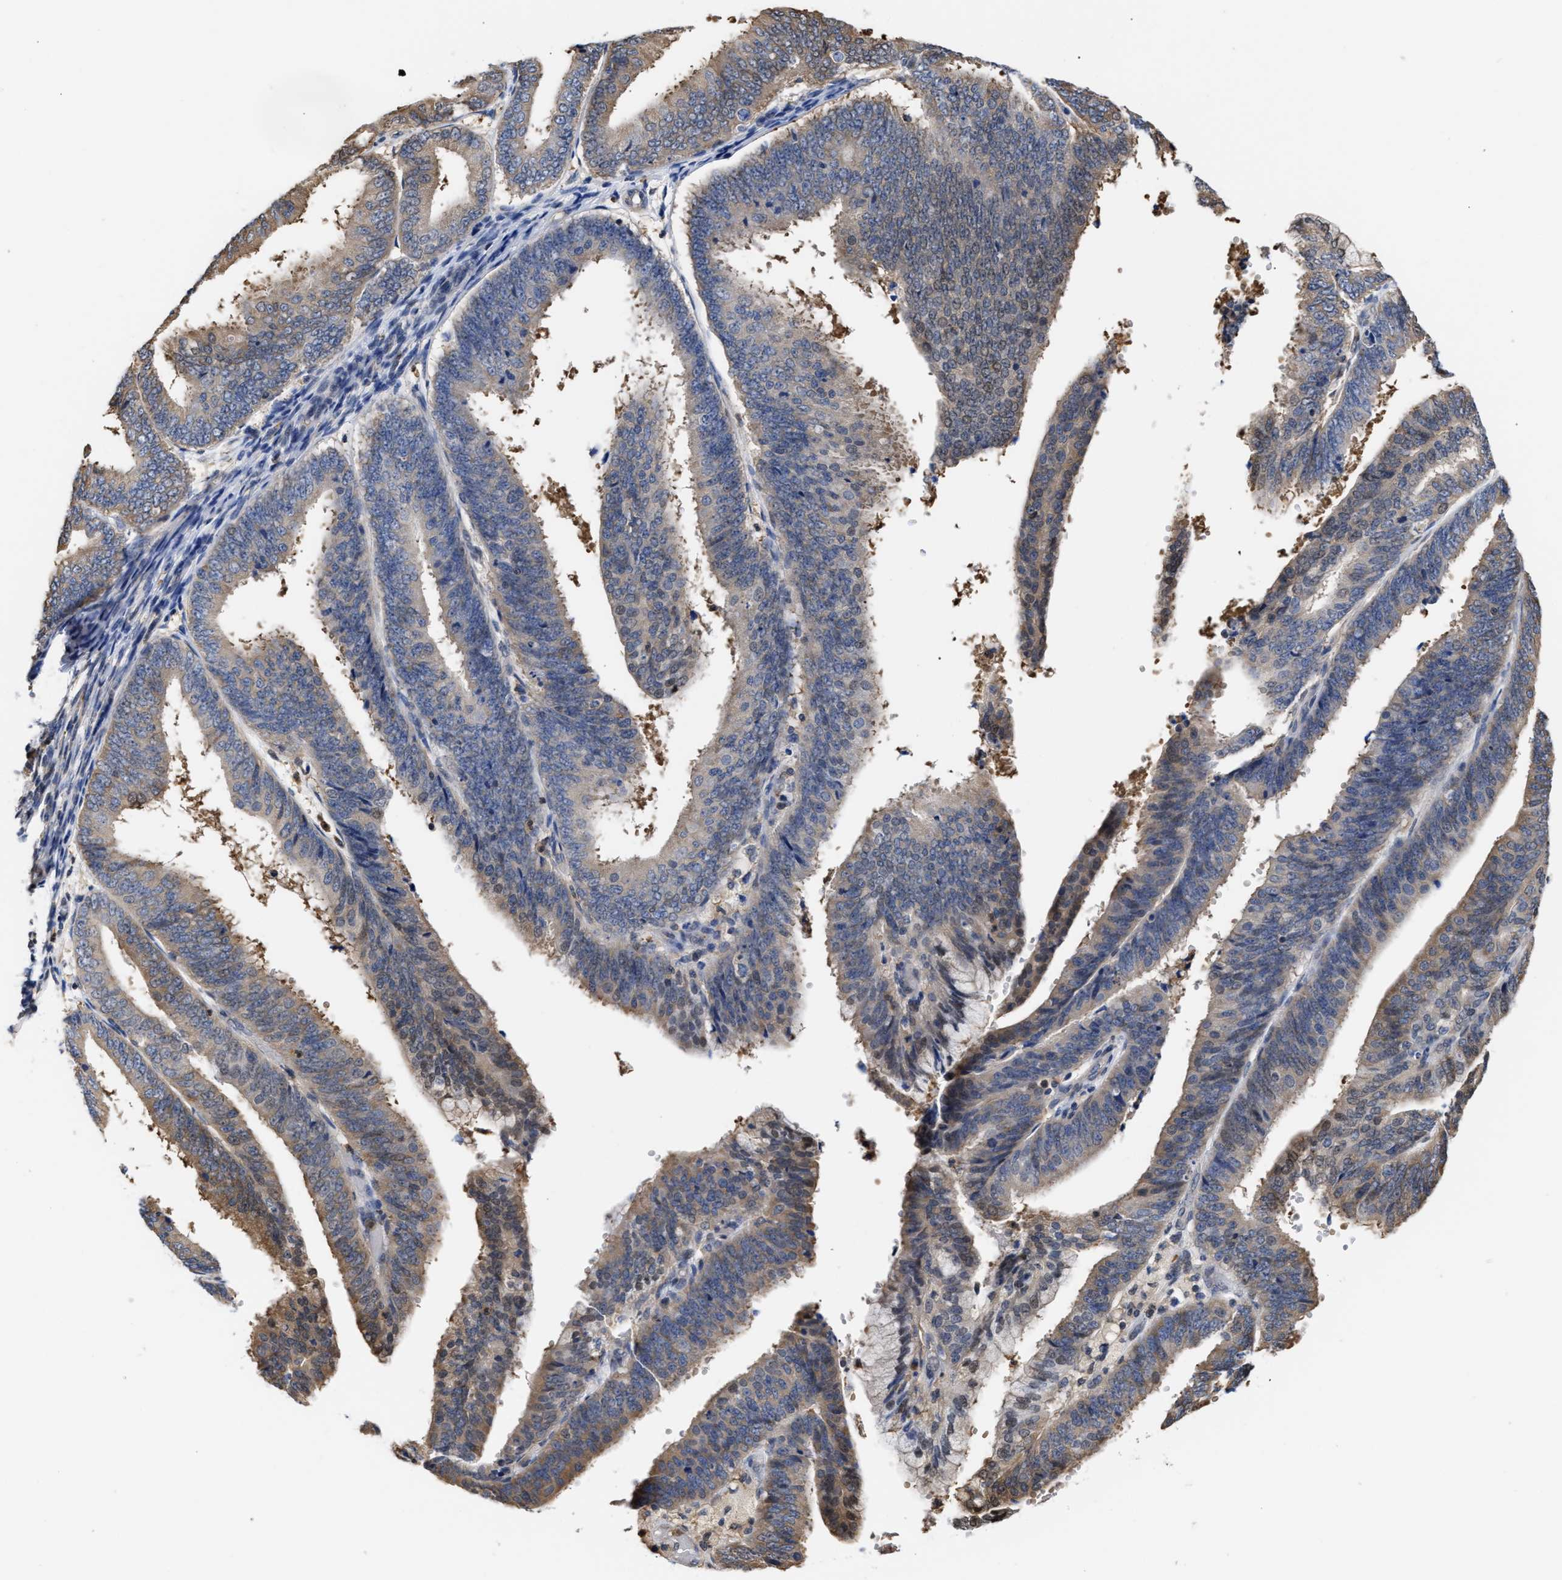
{"staining": {"intensity": "moderate", "quantity": "<25%", "location": "cytoplasmic/membranous"}, "tissue": "endometrial cancer", "cell_type": "Tumor cells", "image_type": "cancer", "snomed": [{"axis": "morphology", "description": "Adenocarcinoma, NOS"}, {"axis": "topography", "description": "Endometrium"}], "caption": "Endometrial cancer (adenocarcinoma) stained with a protein marker reveals moderate staining in tumor cells.", "gene": "KLHDC1", "patient": {"sex": "female", "age": 63}}